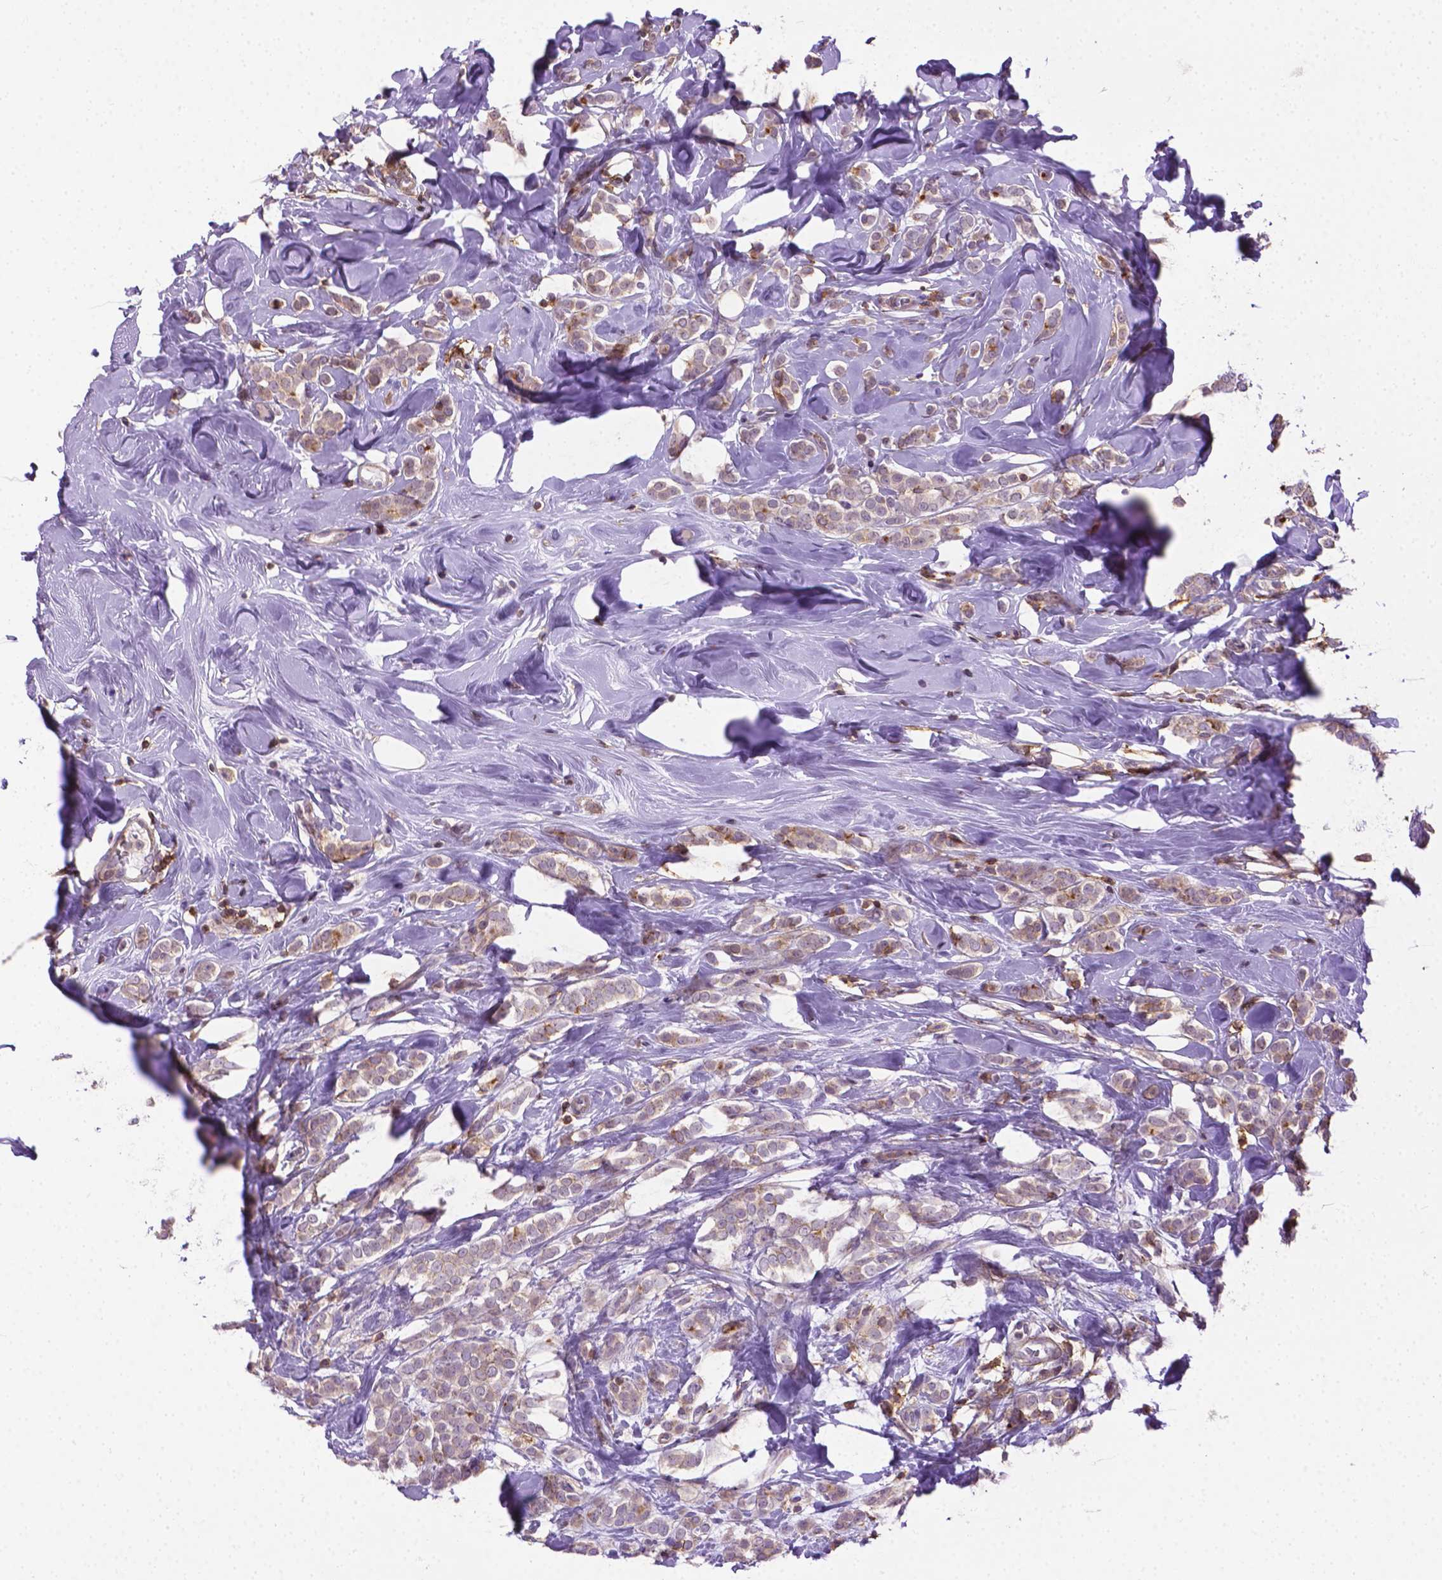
{"staining": {"intensity": "negative", "quantity": "none", "location": "none"}, "tissue": "breast cancer", "cell_type": "Tumor cells", "image_type": "cancer", "snomed": [{"axis": "morphology", "description": "Lobular carcinoma"}, {"axis": "topography", "description": "Breast"}], "caption": "A high-resolution micrograph shows IHC staining of breast lobular carcinoma, which reveals no significant expression in tumor cells.", "gene": "ACAD10", "patient": {"sex": "female", "age": 49}}